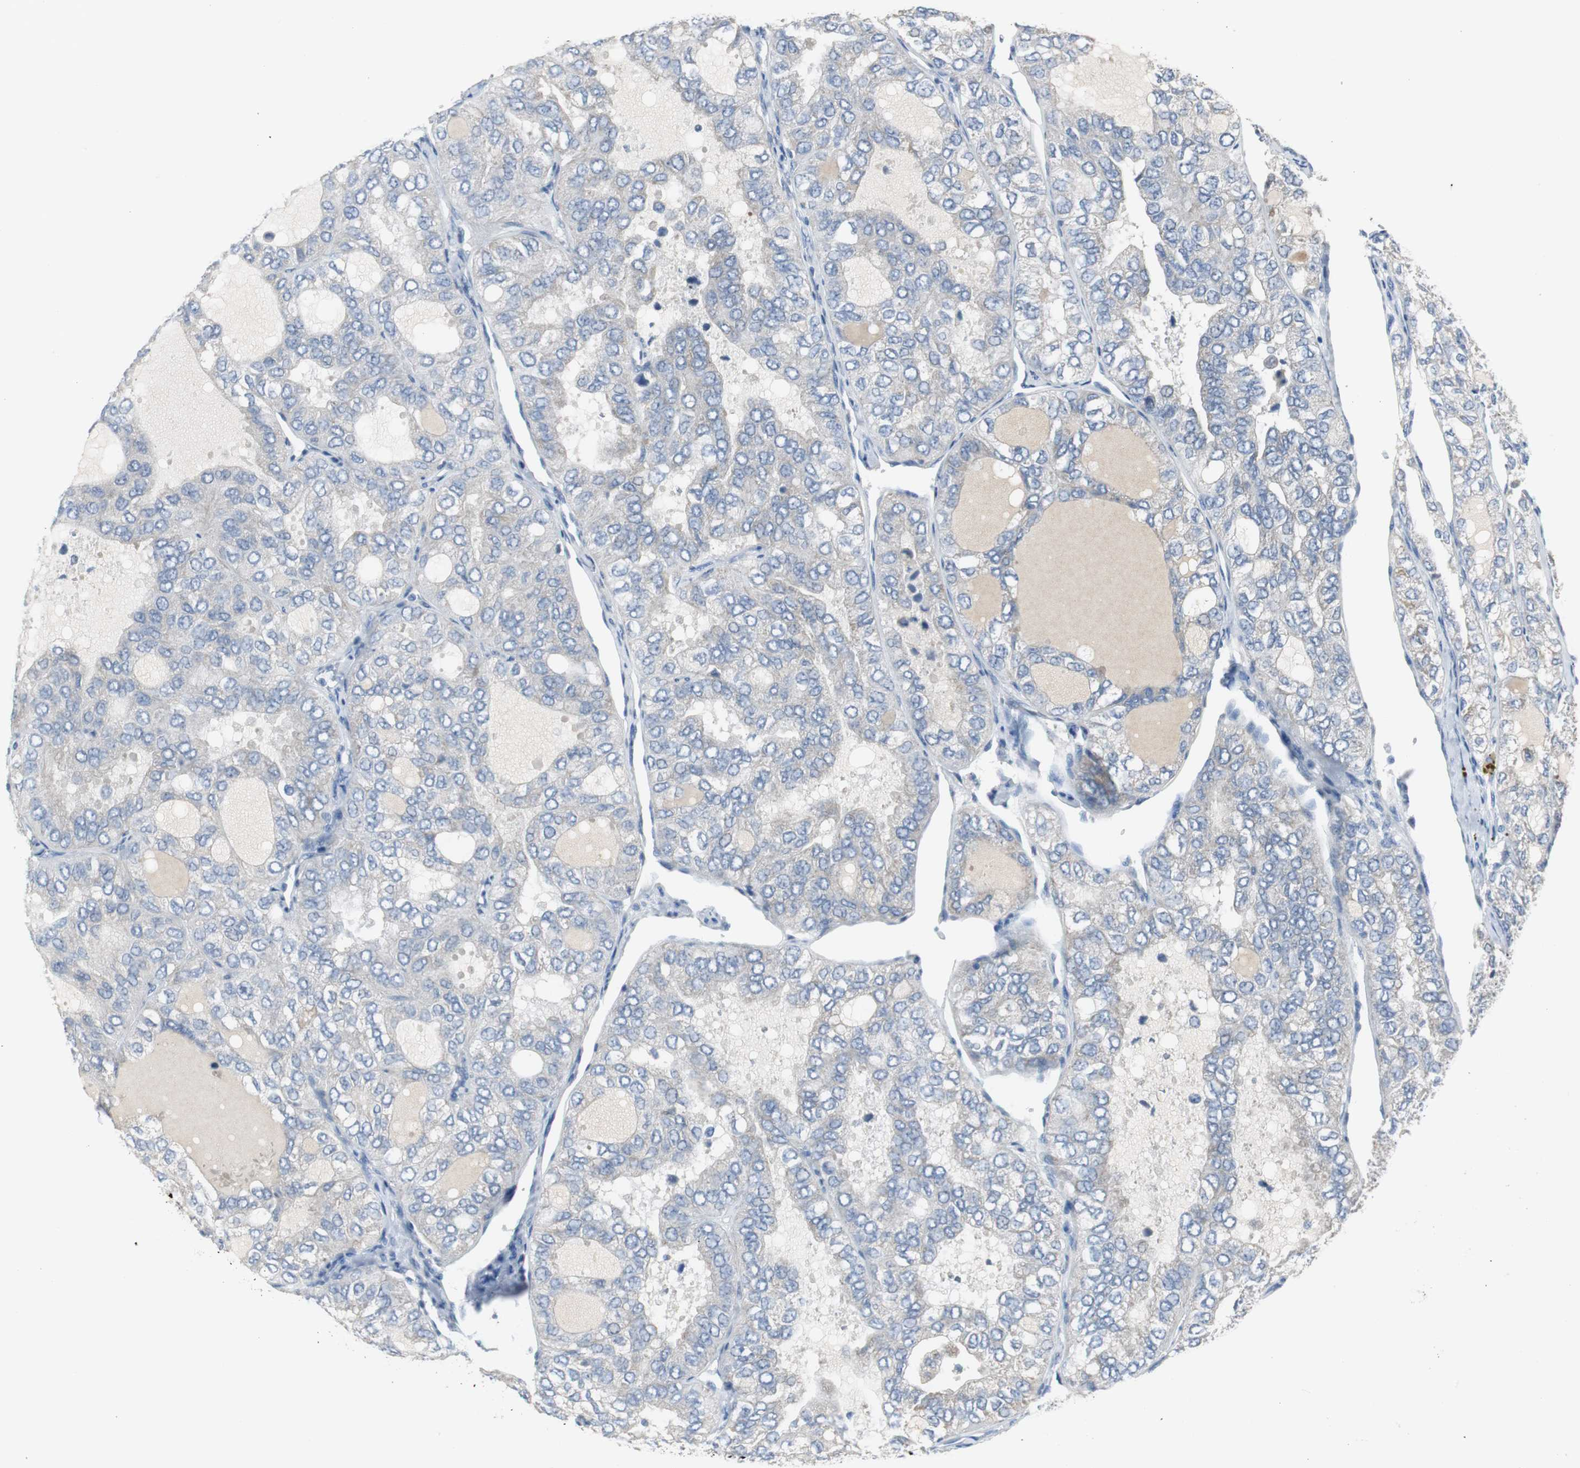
{"staining": {"intensity": "negative", "quantity": "none", "location": "none"}, "tissue": "thyroid cancer", "cell_type": "Tumor cells", "image_type": "cancer", "snomed": [{"axis": "morphology", "description": "Follicular adenoma carcinoma, NOS"}, {"axis": "topography", "description": "Thyroid gland"}], "caption": "Thyroid cancer stained for a protein using immunohistochemistry exhibits no positivity tumor cells.", "gene": "MYT1", "patient": {"sex": "male", "age": 75}}